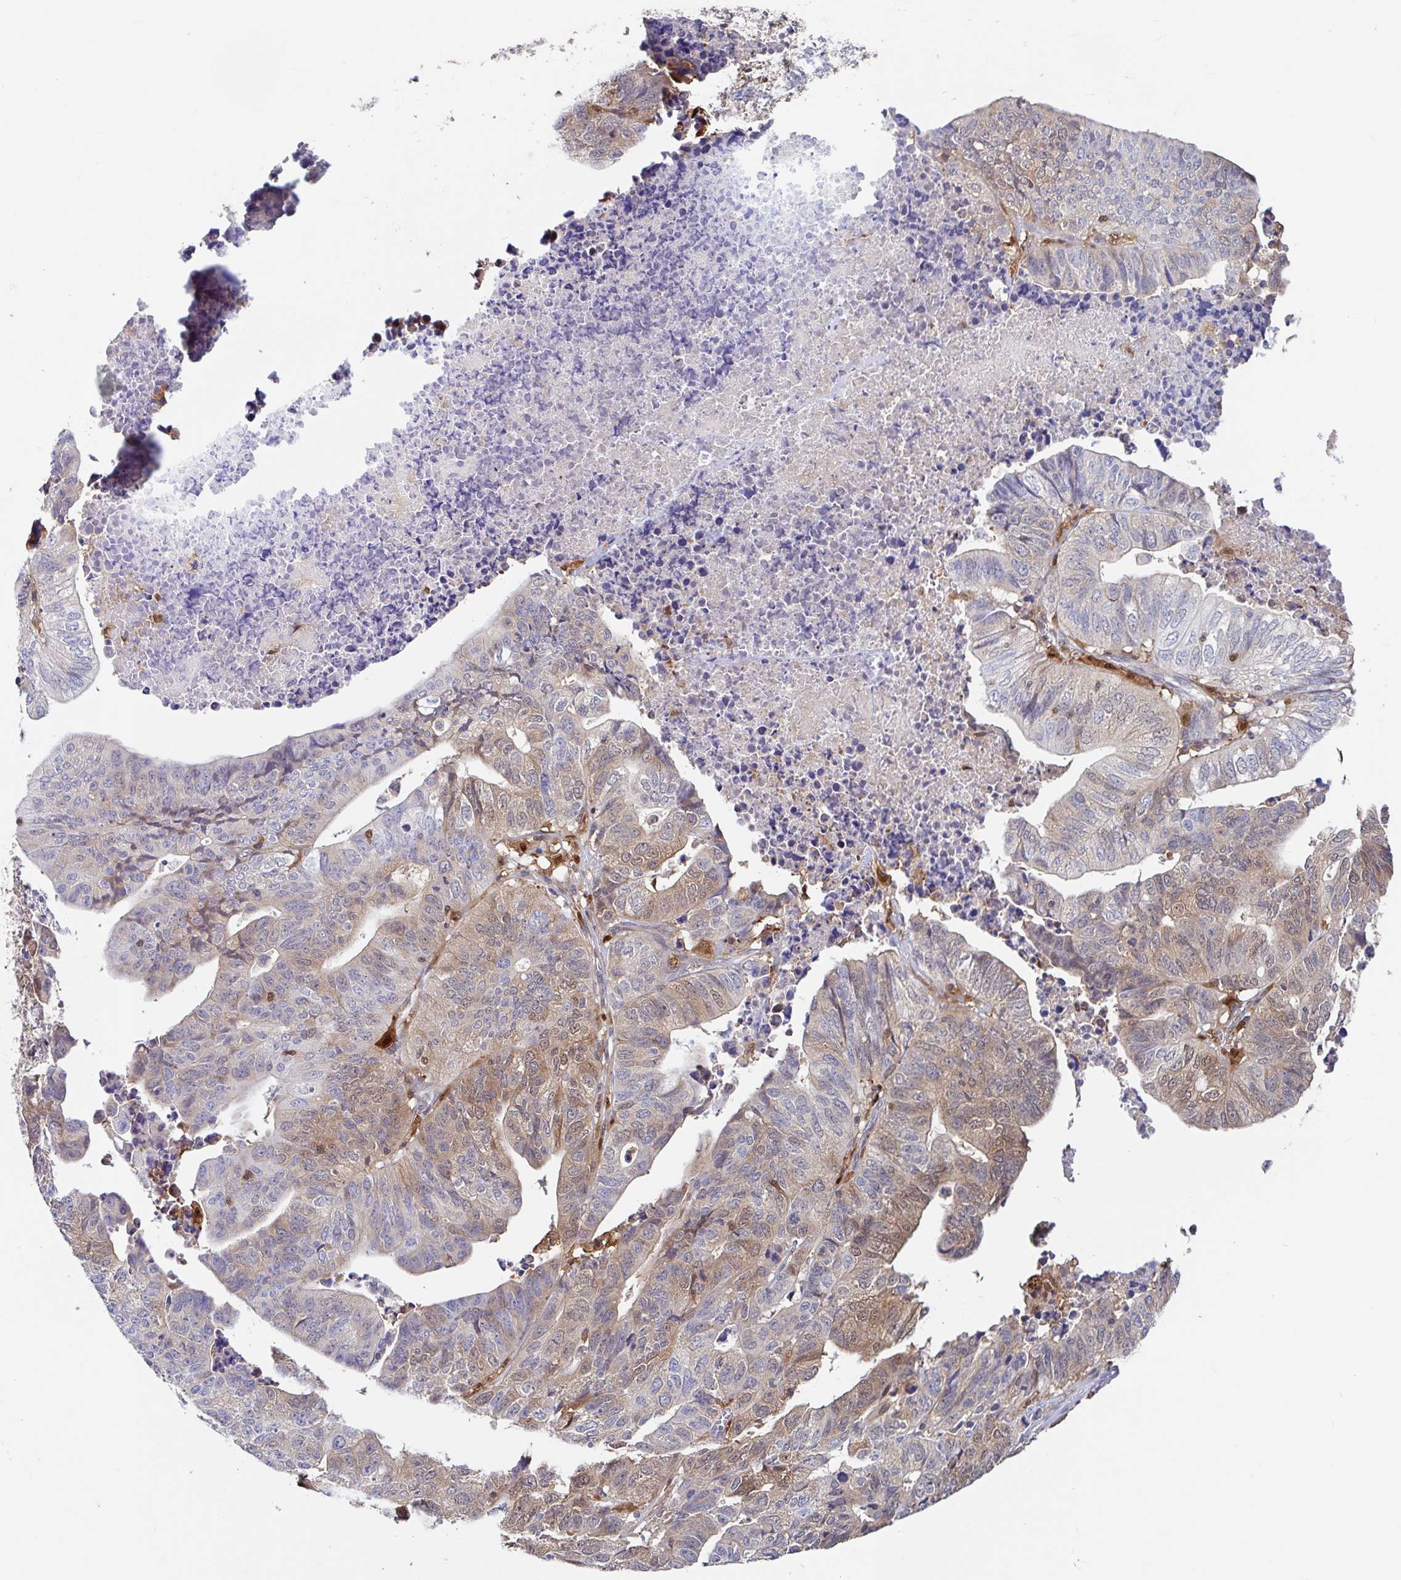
{"staining": {"intensity": "weak", "quantity": "<25%", "location": "cytoplasmic/membranous"}, "tissue": "stomach cancer", "cell_type": "Tumor cells", "image_type": "cancer", "snomed": [{"axis": "morphology", "description": "Adenocarcinoma, NOS"}, {"axis": "topography", "description": "Stomach, upper"}], "caption": "The image shows no staining of tumor cells in adenocarcinoma (stomach). The staining was performed using DAB to visualize the protein expression in brown, while the nuclei were stained in blue with hematoxylin (Magnification: 20x).", "gene": "BLVRA", "patient": {"sex": "female", "age": 67}}